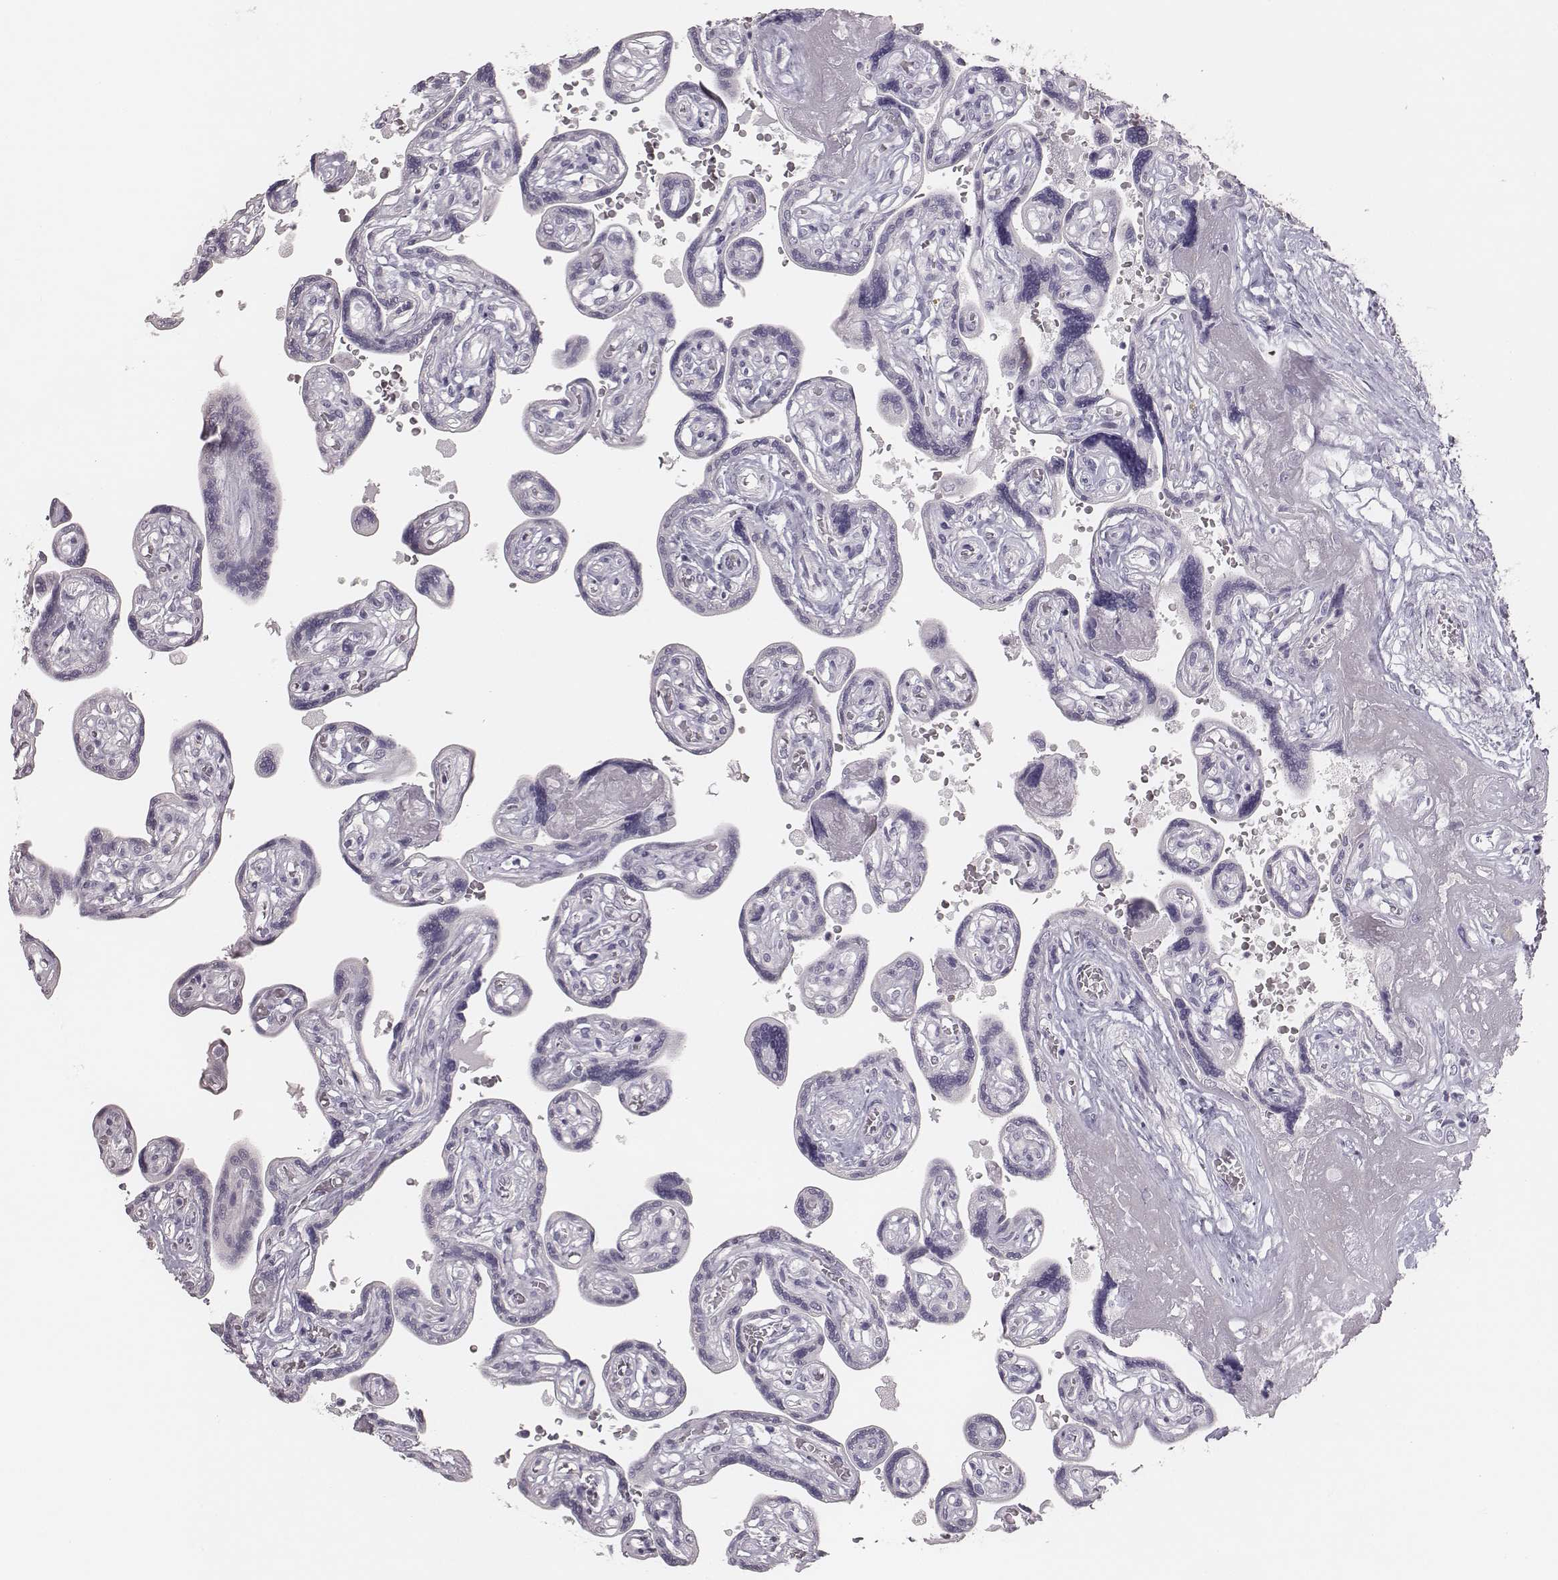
{"staining": {"intensity": "negative", "quantity": "none", "location": "none"}, "tissue": "placenta", "cell_type": "Decidual cells", "image_type": "normal", "snomed": [{"axis": "morphology", "description": "Normal tissue, NOS"}, {"axis": "topography", "description": "Placenta"}], "caption": "Decidual cells show no significant protein expression in normal placenta.", "gene": "MYH6", "patient": {"sex": "female", "age": 32}}